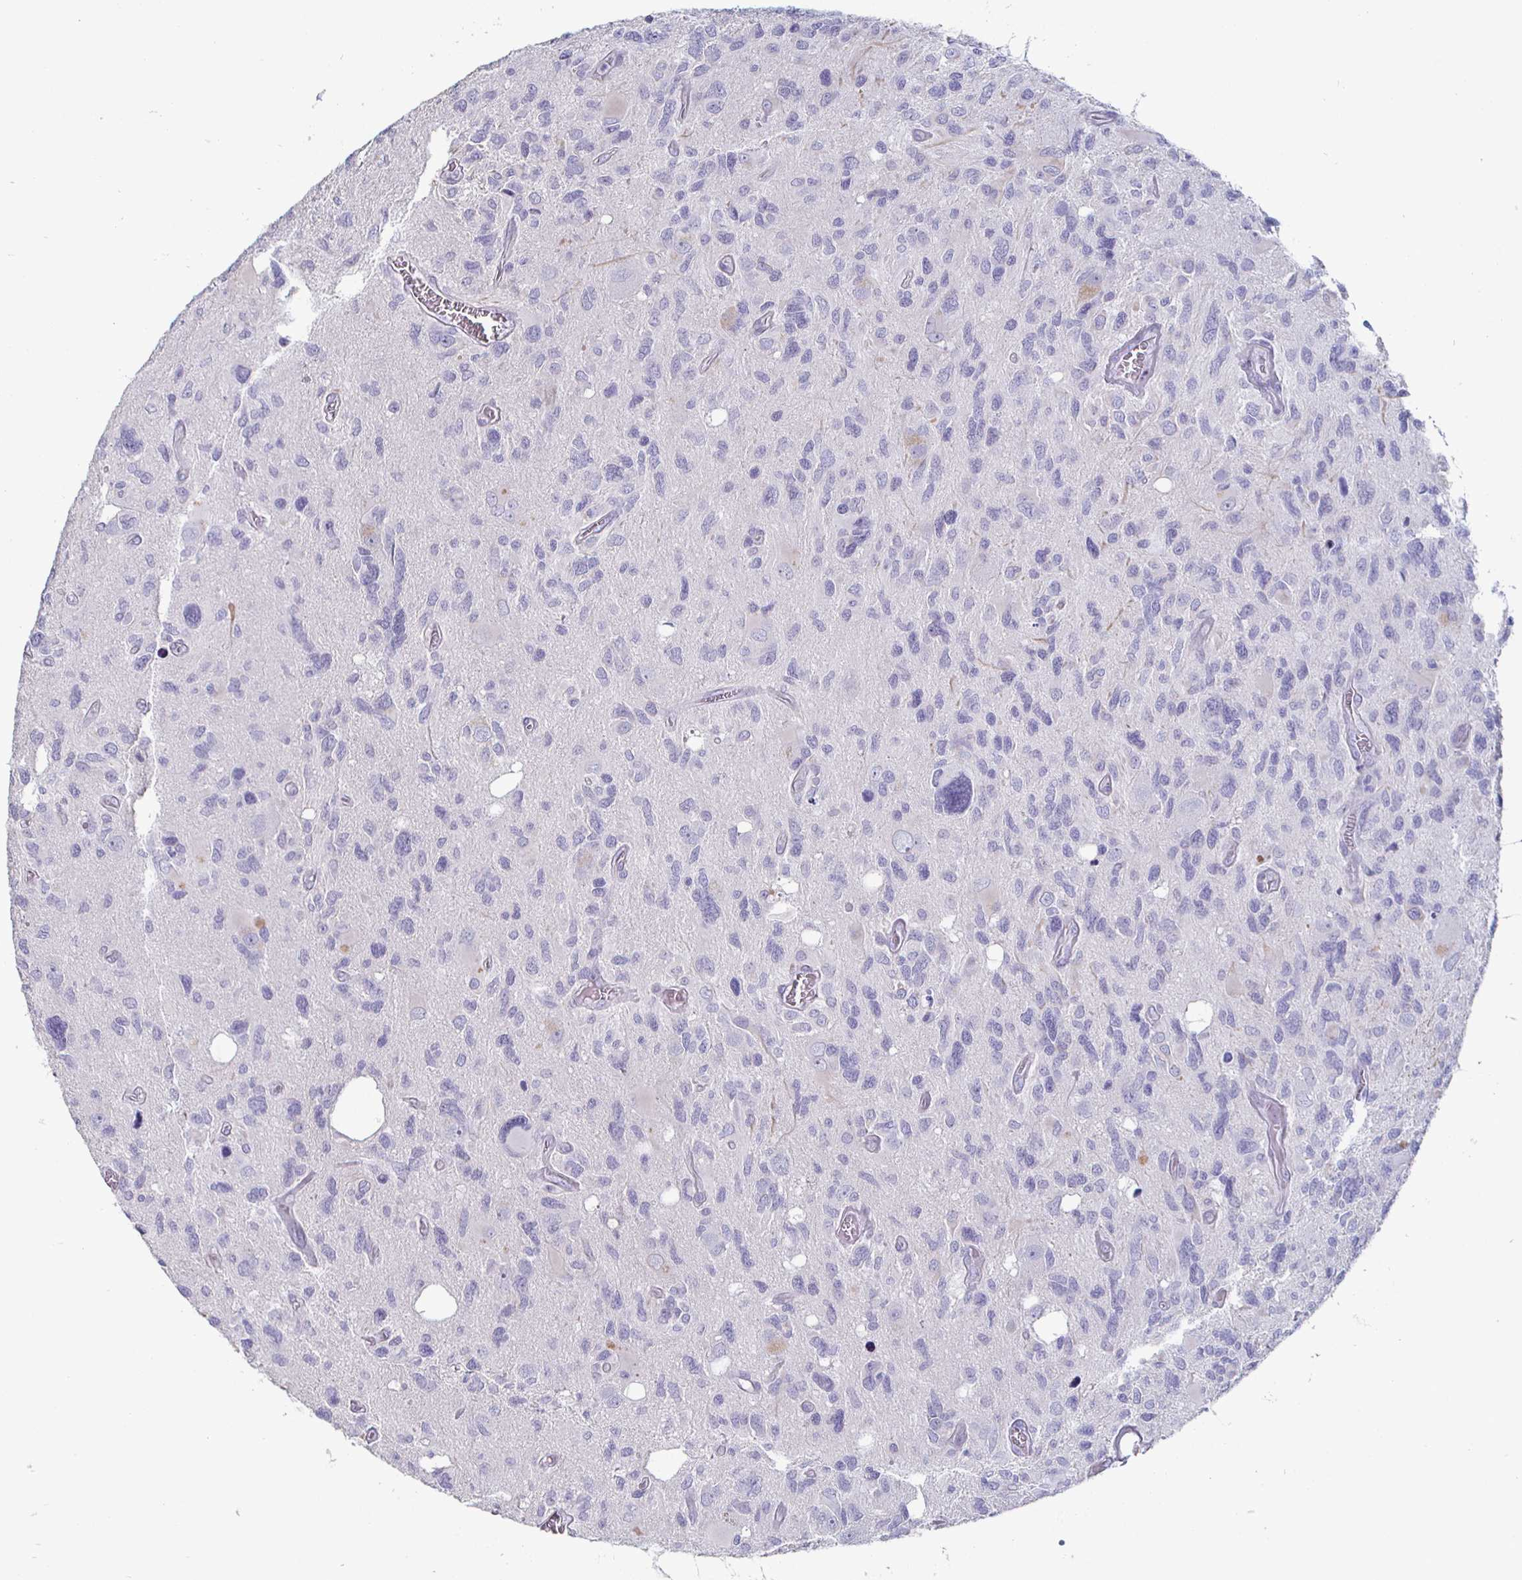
{"staining": {"intensity": "negative", "quantity": "none", "location": "none"}, "tissue": "glioma", "cell_type": "Tumor cells", "image_type": "cancer", "snomed": [{"axis": "morphology", "description": "Glioma, malignant, High grade"}, {"axis": "topography", "description": "Brain"}], "caption": "Tumor cells show no significant staining in malignant glioma (high-grade). (DAB immunohistochemistry (IHC), high magnification).", "gene": "ENPP1", "patient": {"sex": "male", "age": 49}}